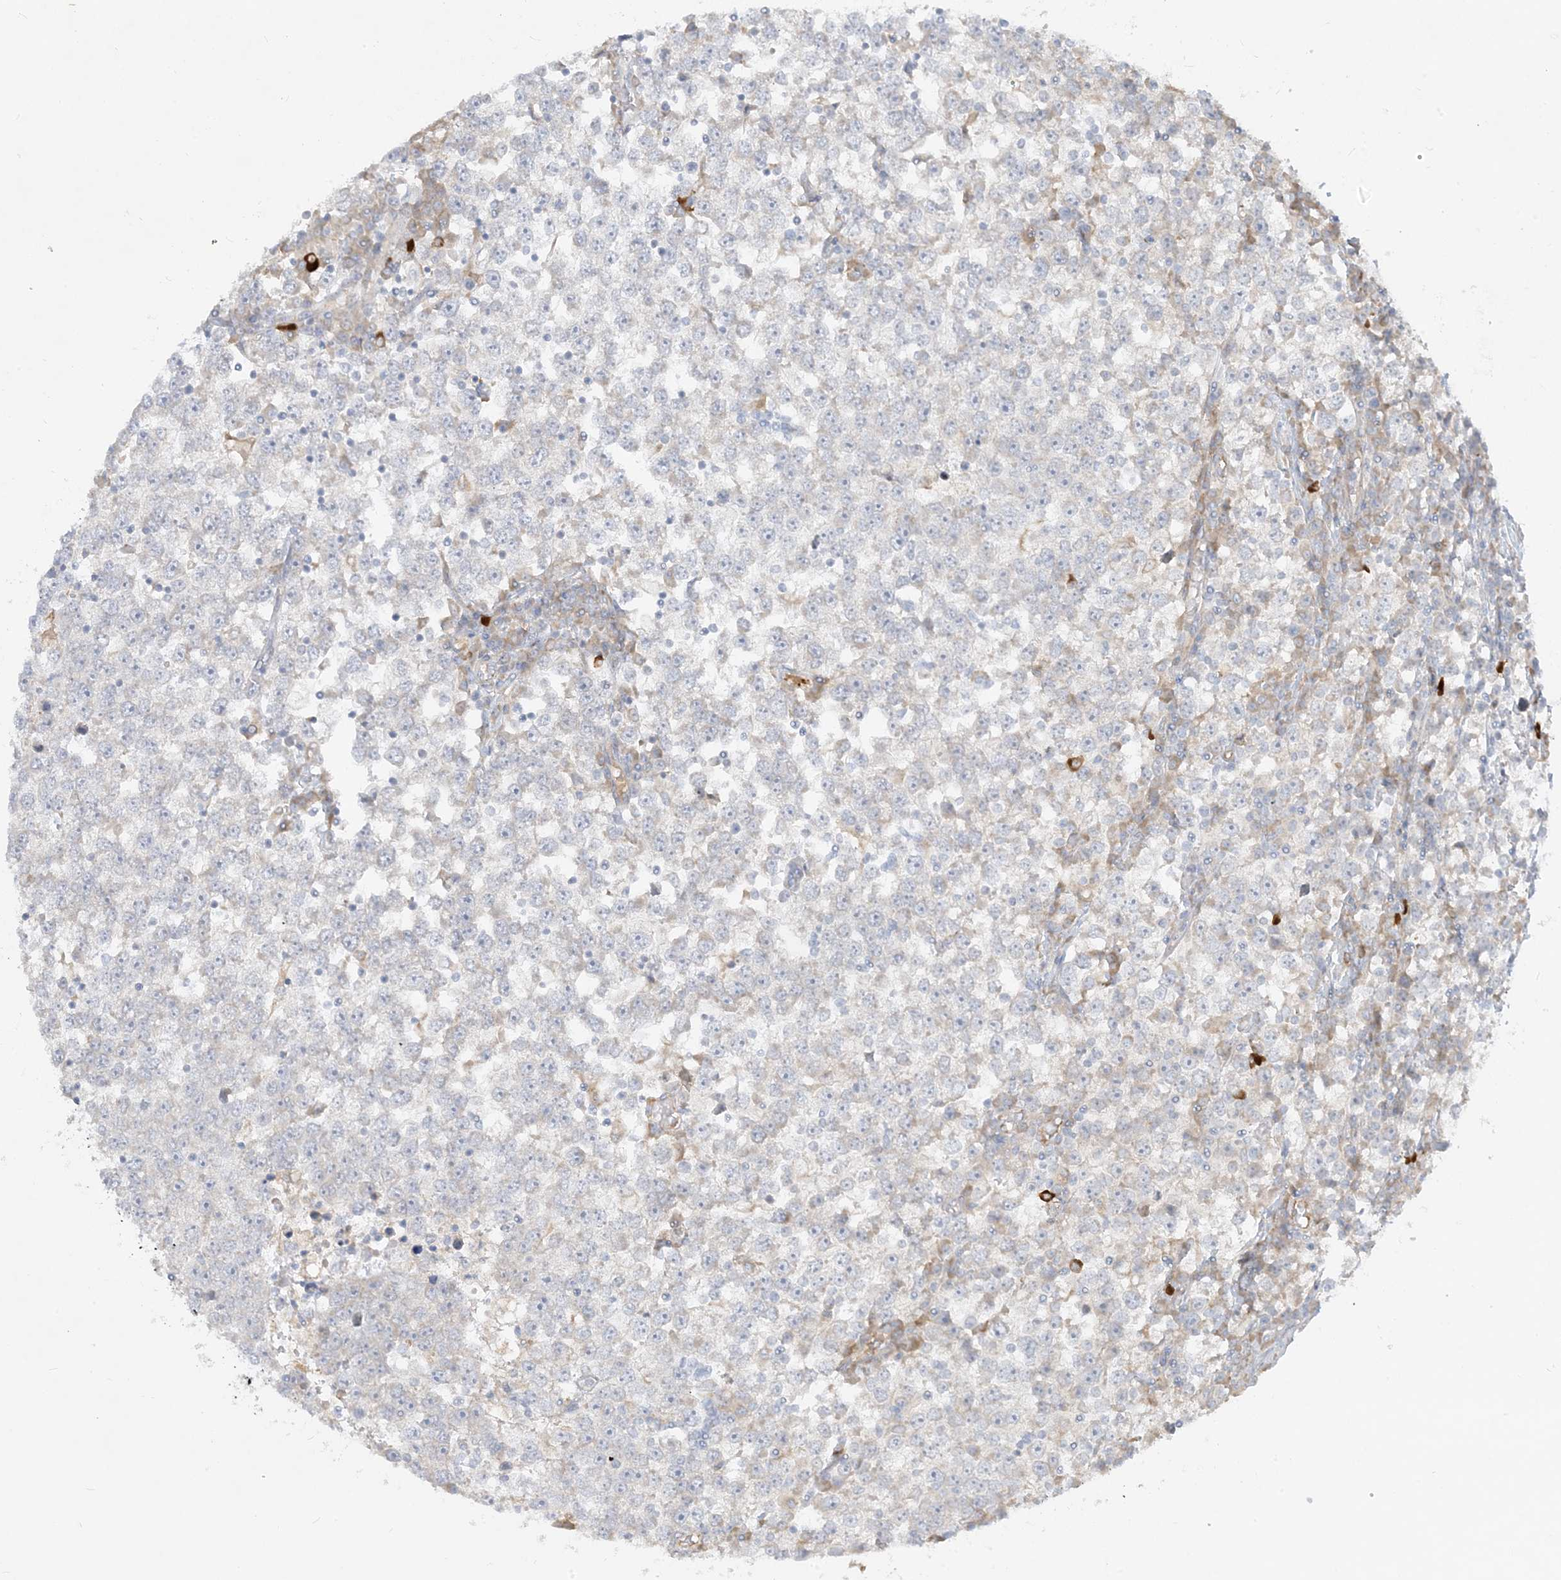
{"staining": {"intensity": "negative", "quantity": "none", "location": "none"}, "tissue": "testis cancer", "cell_type": "Tumor cells", "image_type": "cancer", "snomed": [{"axis": "morphology", "description": "Seminoma, NOS"}, {"axis": "topography", "description": "Testis"}], "caption": "A histopathology image of human seminoma (testis) is negative for staining in tumor cells.", "gene": "THADA", "patient": {"sex": "male", "age": 65}}